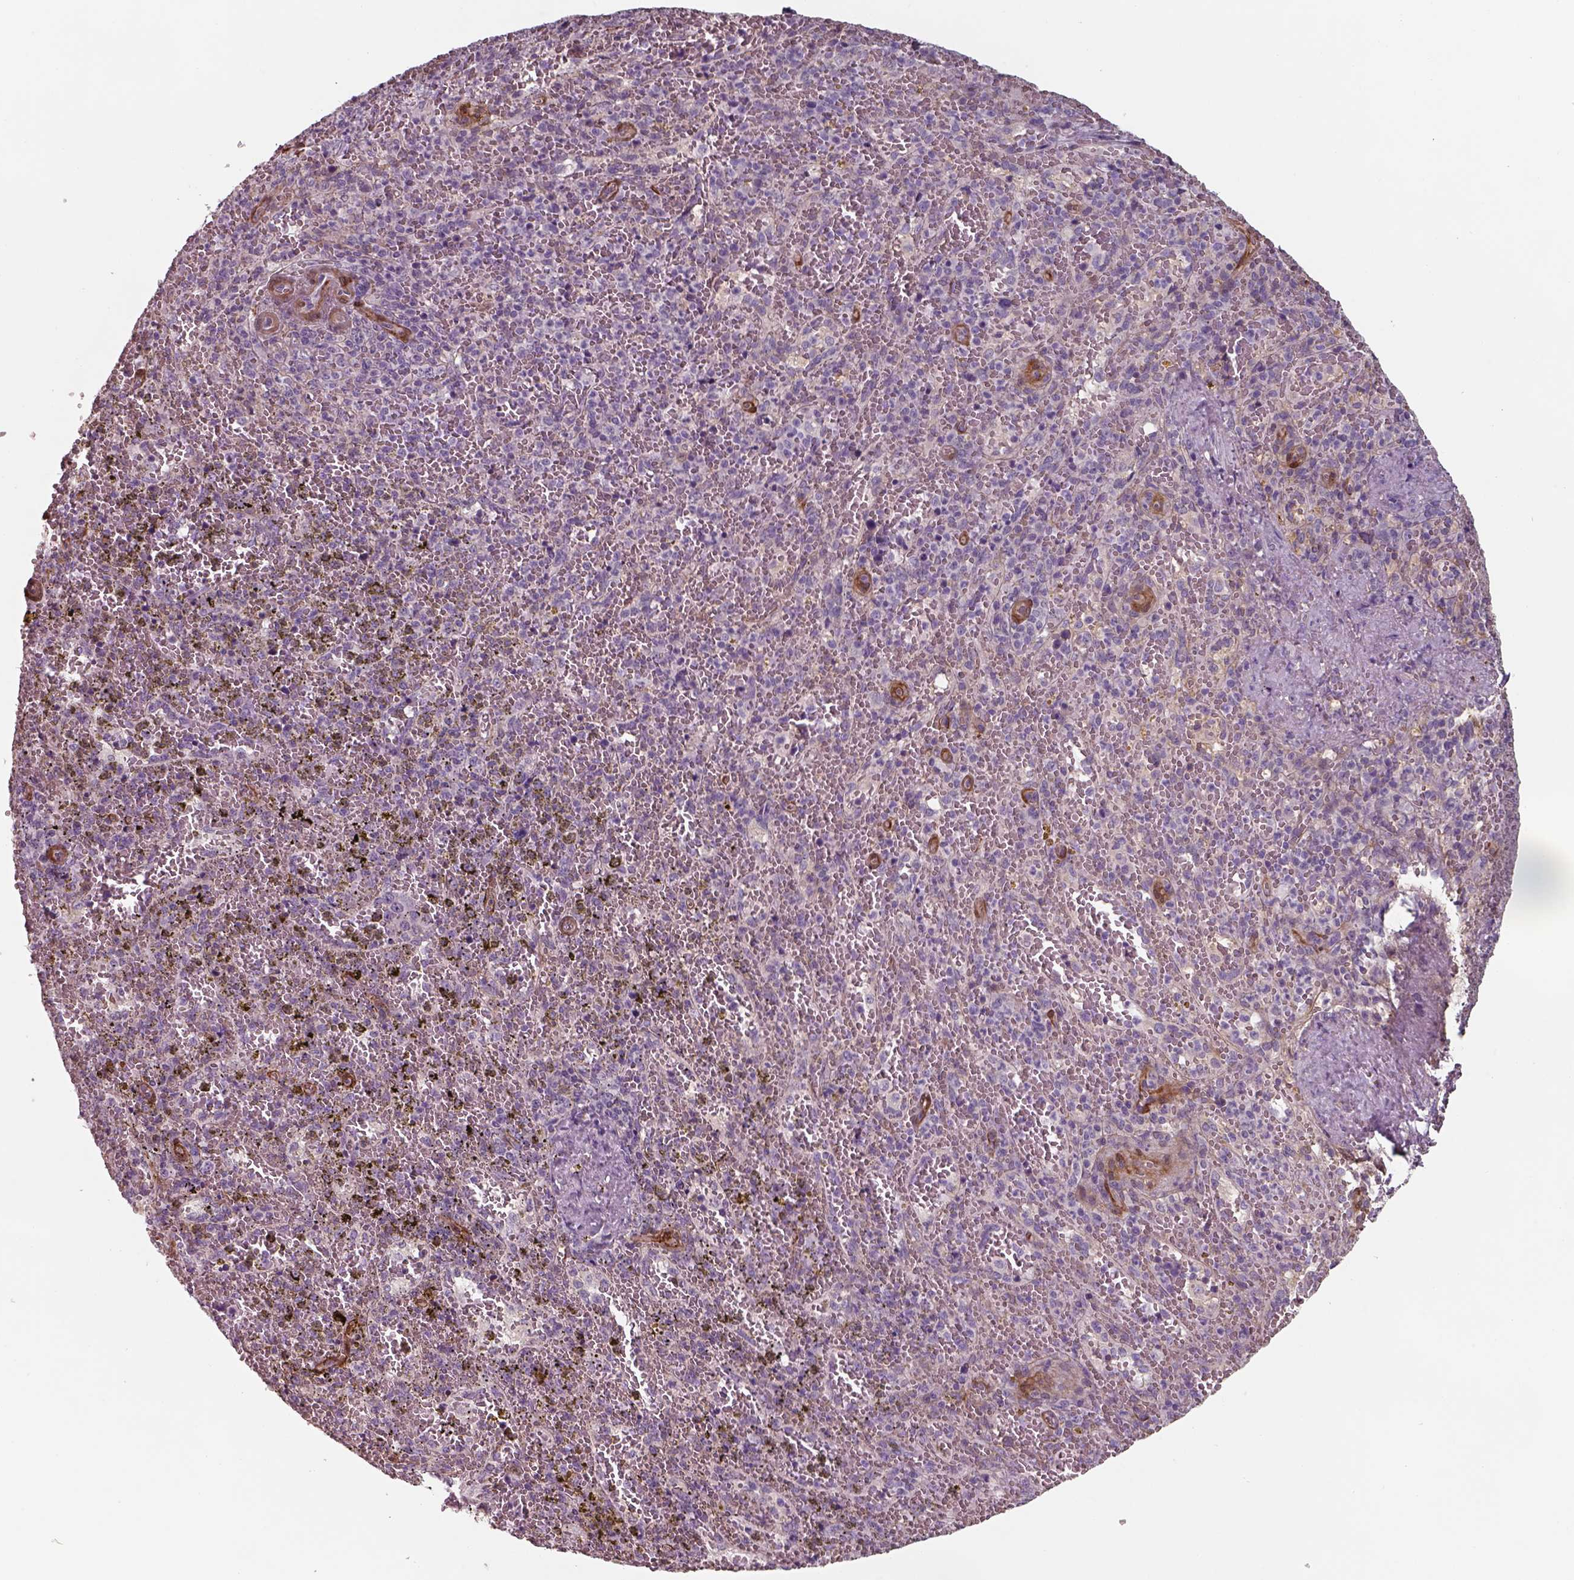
{"staining": {"intensity": "negative", "quantity": "none", "location": "none"}, "tissue": "spleen", "cell_type": "Cells in red pulp", "image_type": "normal", "snomed": [{"axis": "morphology", "description": "Normal tissue, NOS"}, {"axis": "topography", "description": "Spleen"}], "caption": "This is an immunohistochemistry micrograph of normal spleen. There is no expression in cells in red pulp.", "gene": "ISYNA1", "patient": {"sex": "female", "age": 50}}